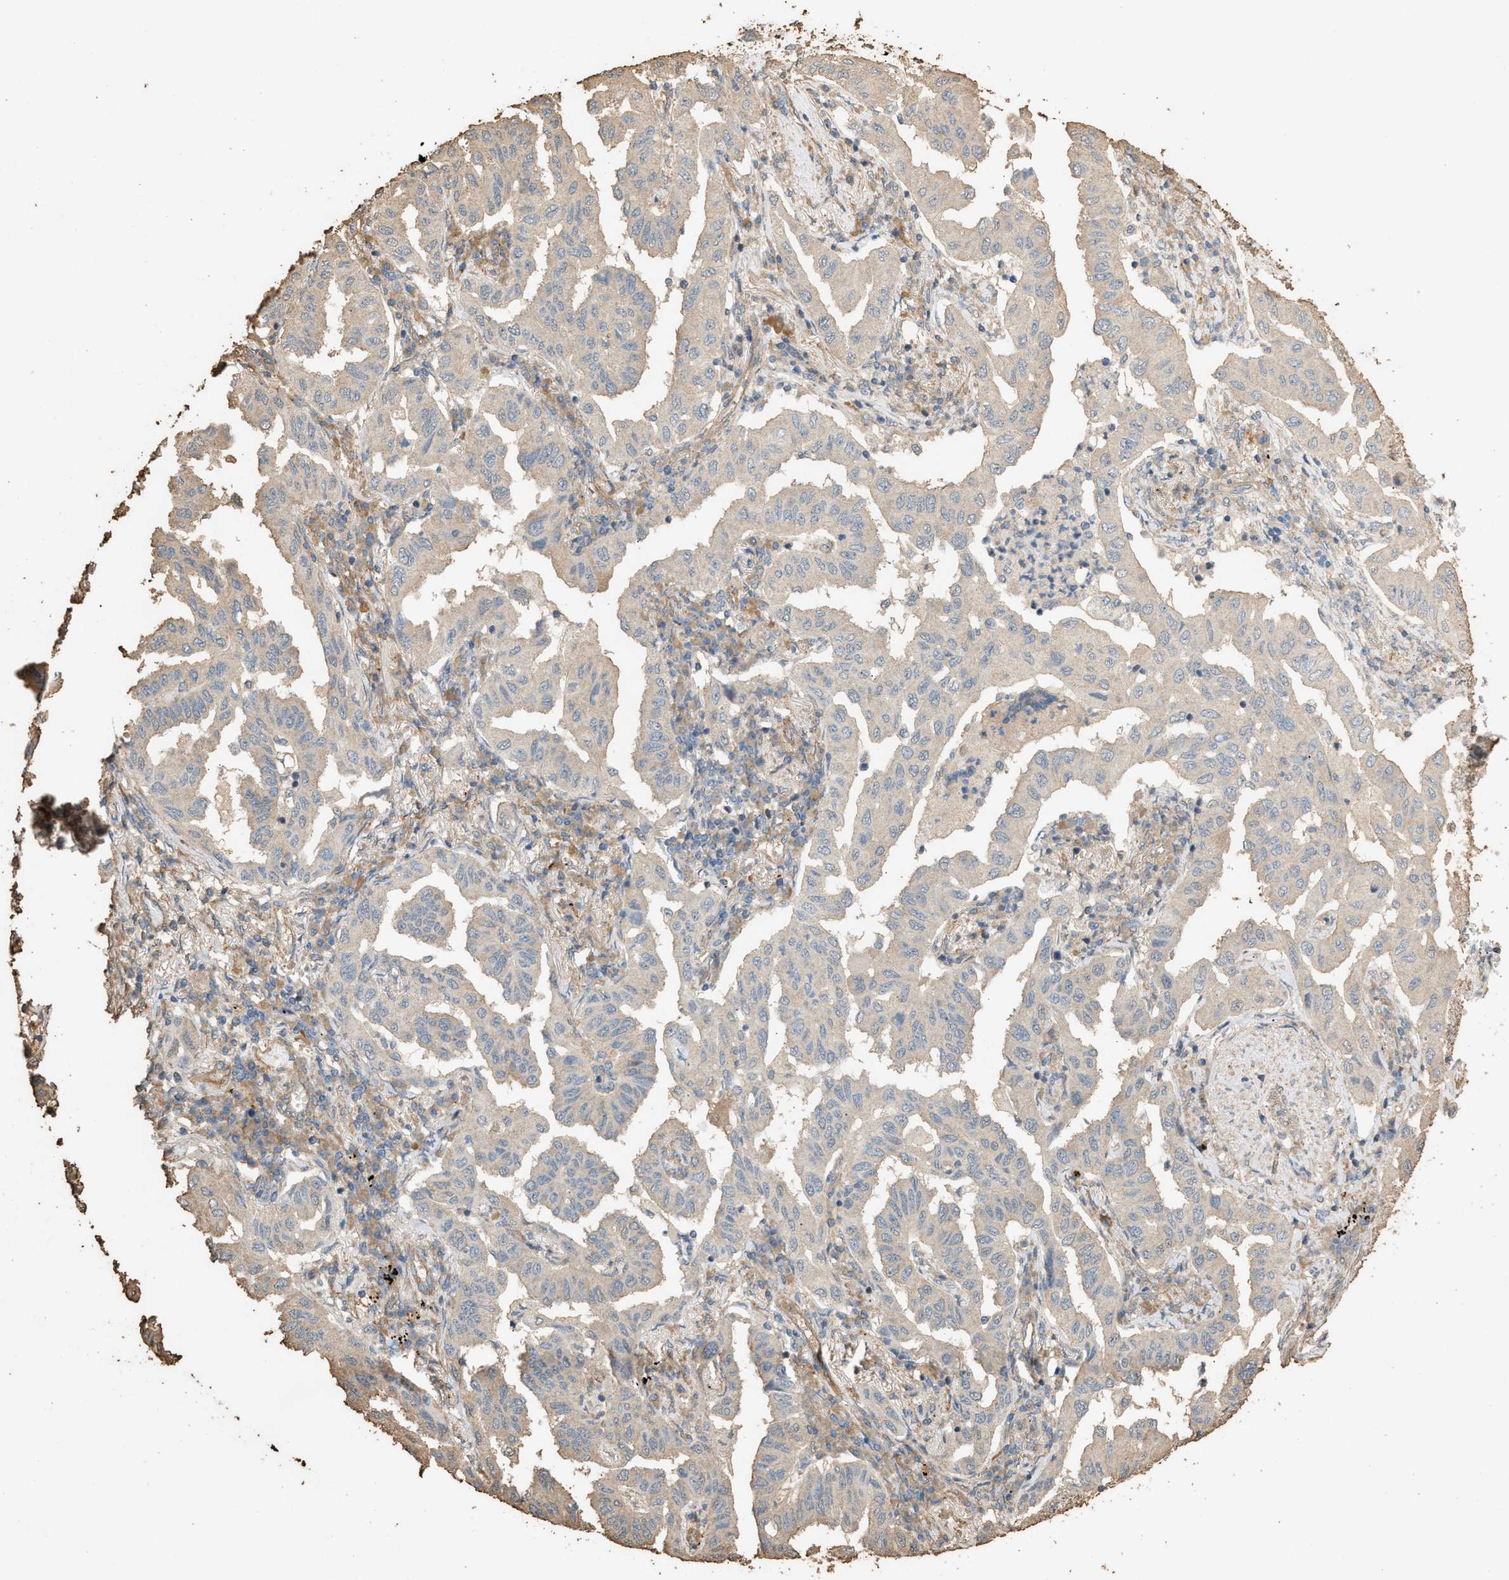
{"staining": {"intensity": "weak", "quantity": "25%-75%", "location": "cytoplasmic/membranous"}, "tissue": "lung cancer", "cell_type": "Tumor cells", "image_type": "cancer", "snomed": [{"axis": "morphology", "description": "Adenocarcinoma, NOS"}, {"axis": "topography", "description": "Lung"}], "caption": "Immunohistochemistry staining of lung cancer (adenocarcinoma), which demonstrates low levels of weak cytoplasmic/membranous positivity in about 25%-75% of tumor cells indicating weak cytoplasmic/membranous protein positivity. The staining was performed using DAB (brown) for protein detection and nuclei were counterstained in hematoxylin (blue).", "gene": "DCAF7", "patient": {"sex": "female", "age": 65}}